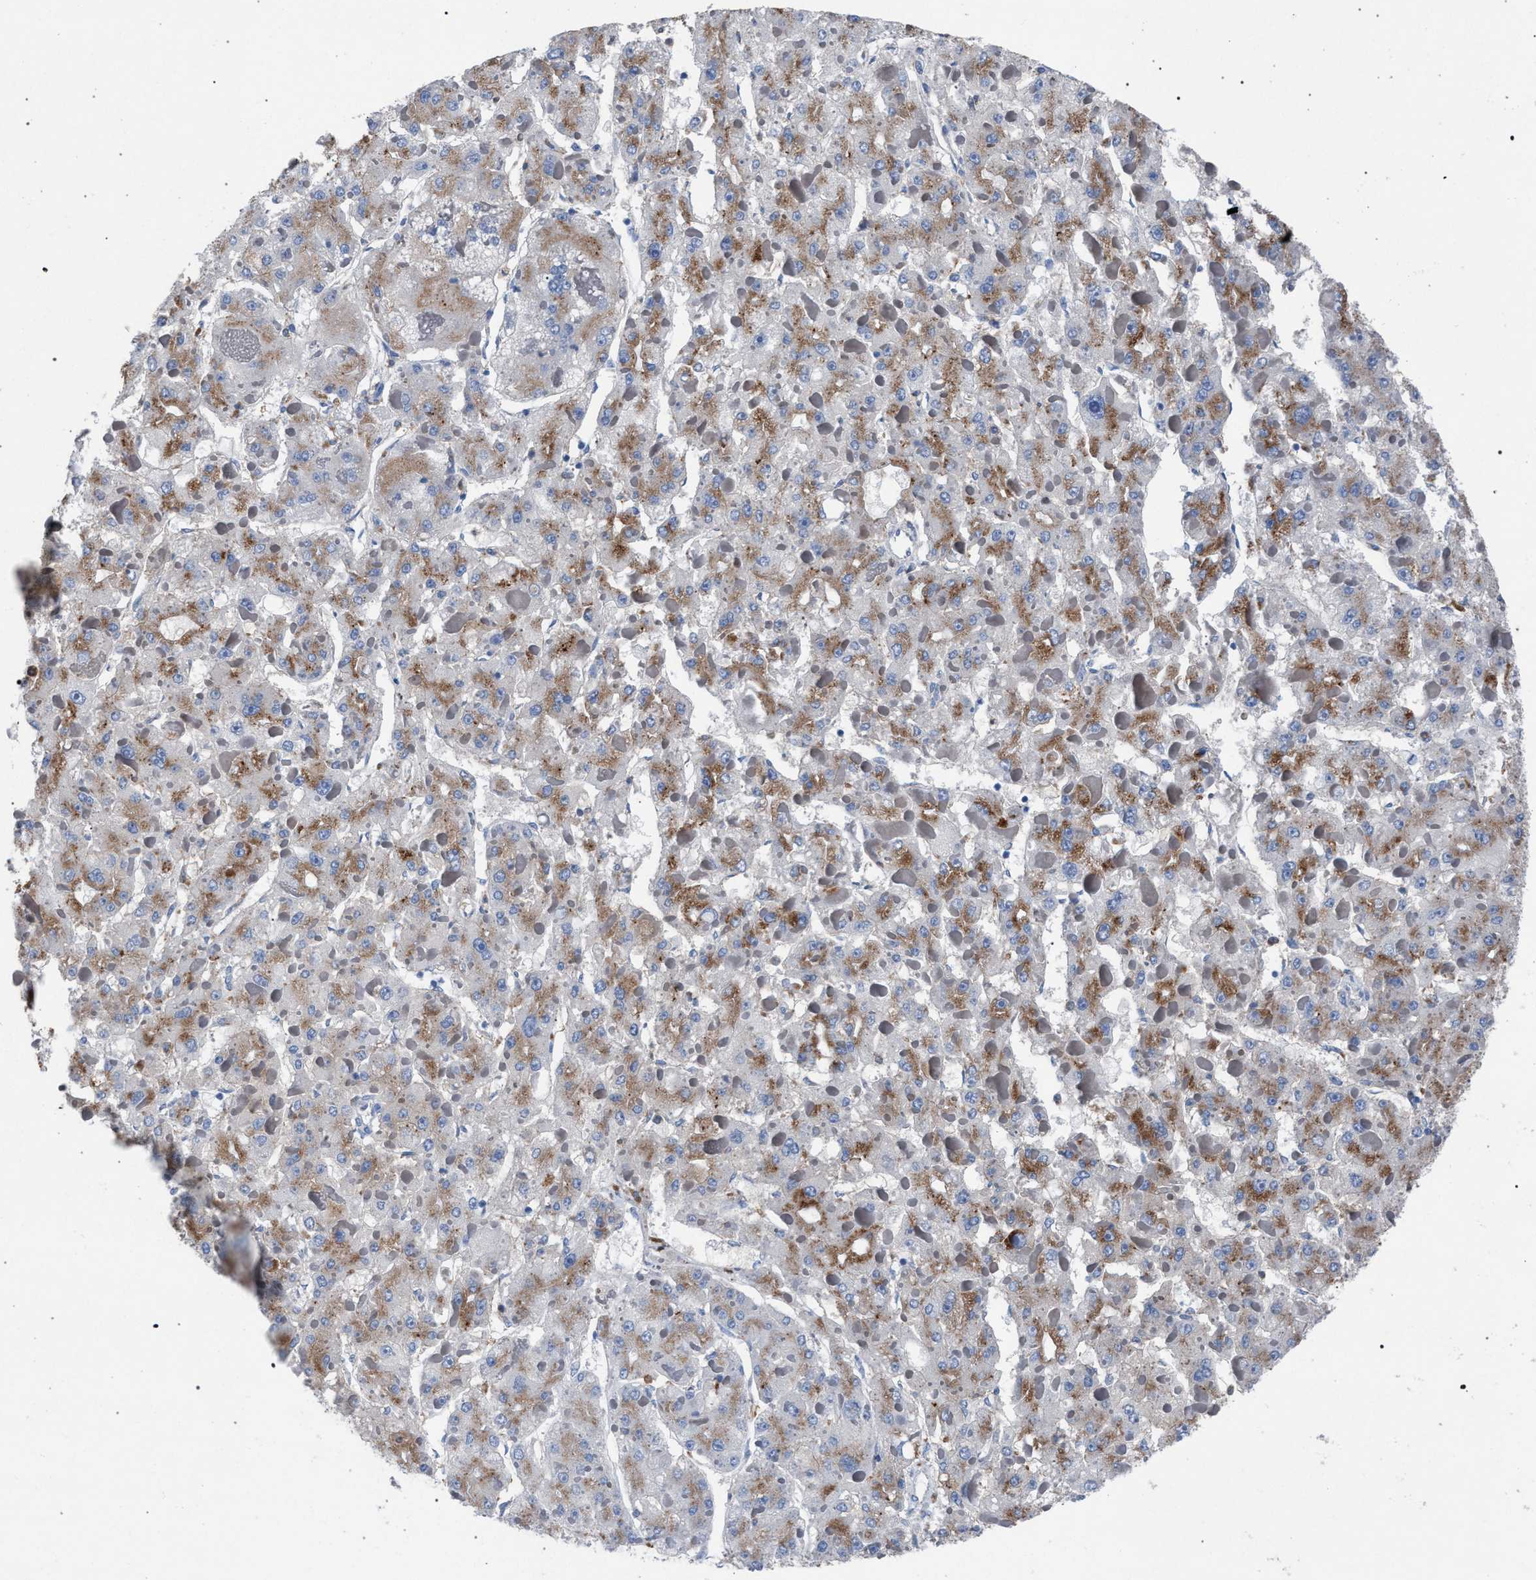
{"staining": {"intensity": "moderate", "quantity": "25%-75%", "location": "cytoplasmic/membranous"}, "tissue": "liver cancer", "cell_type": "Tumor cells", "image_type": "cancer", "snomed": [{"axis": "morphology", "description": "Carcinoma, Hepatocellular, NOS"}, {"axis": "topography", "description": "Liver"}], "caption": "IHC image of hepatocellular carcinoma (liver) stained for a protein (brown), which displays medium levels of moderate cytoplasmic/membranous positivity in about 25%-75% of tumor cells.", "gene": "ATP6V0A1", "patient": {"sex": "female", "age": 73}}